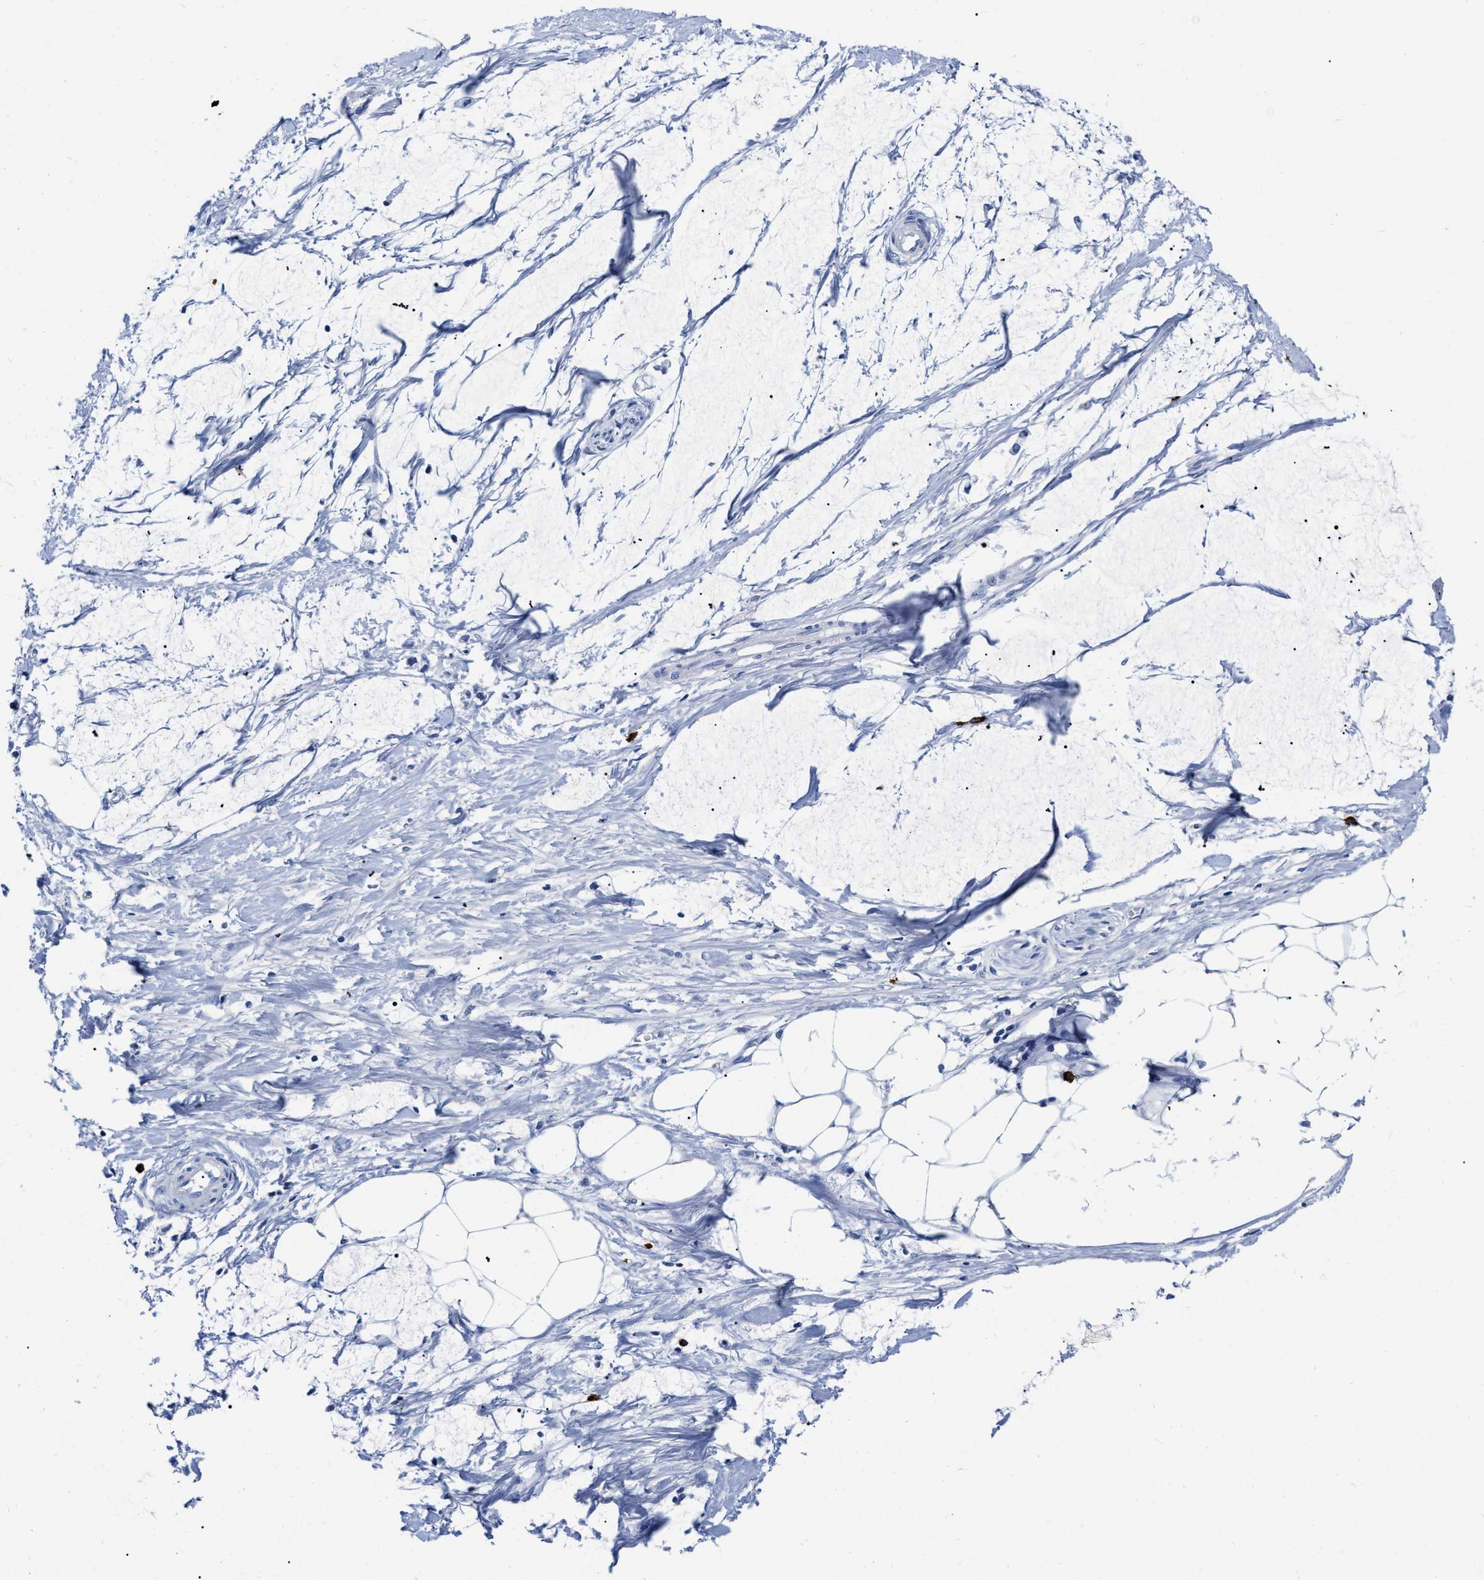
{"staining": {"intensity": "negative", "quantity": "none", "location": "none"}, "tissue": "adipose tissue", "cell_type": "Adipocytes", "image_type": "normal", "snomed": [{"axis": "morphology", "description": "Normal tissue, NOS"}, {"axis": "morphology", "description": "Adenocarcinoma, NOS"}, {"axis": "topography", "description": "Colon"}, {"axis": "topography", "description": "Peripheral nerve tissue"}], "caption": "DAB immunohistochemical staining of normal adipose tissue demonstrates no significant positivity in adipocytes. (Immunohistochemistry (ihc), brightfield microscopy, high magnification).", "gene": "CER1", "patient": {"sex": "male", "age": 14}}